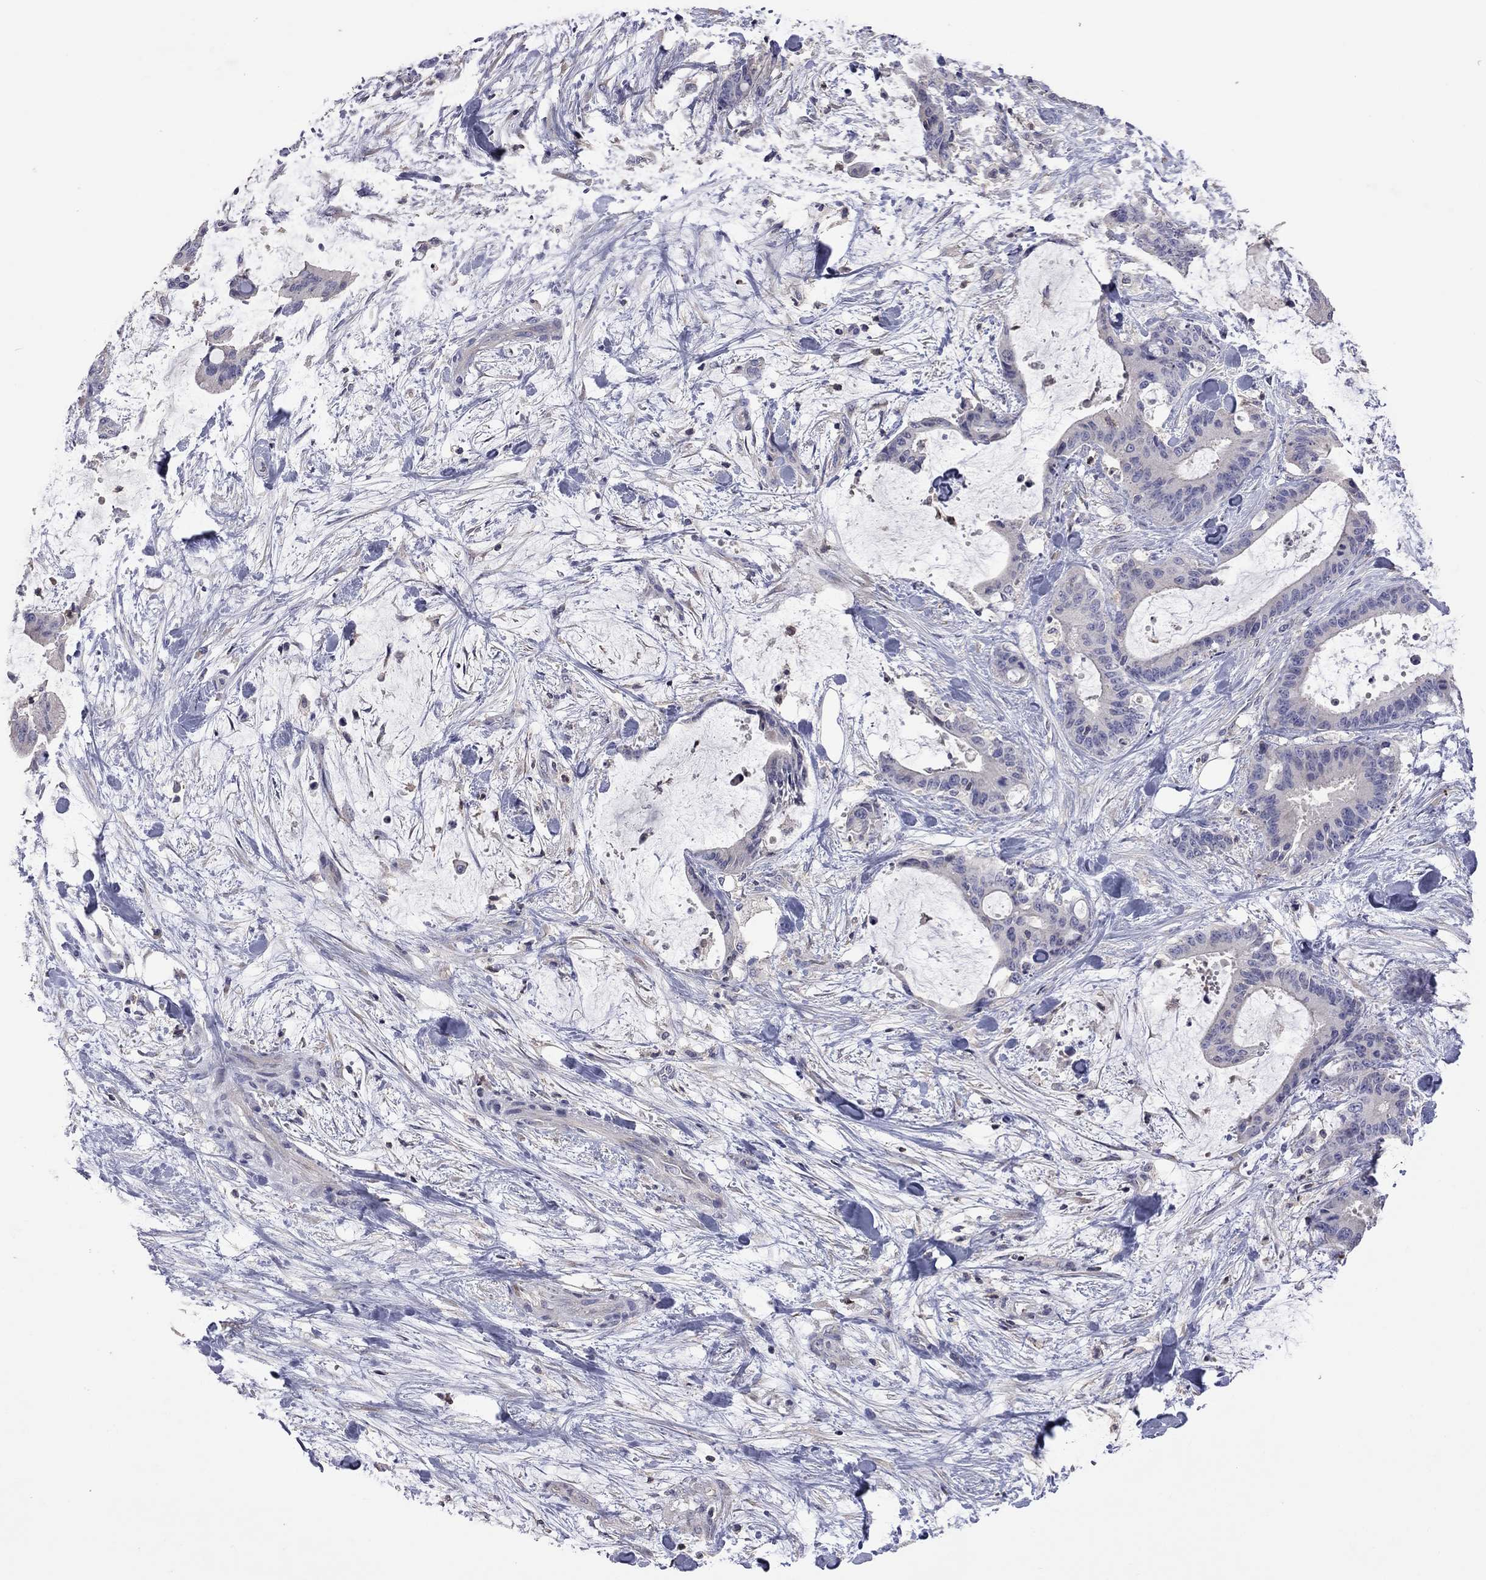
{"staining": {"intensity": "negative", "quantity": "none", "location": "none"}, "tissue": "liver cancer", "cell_type": "Tumor cells", "image_type": "cancer", "snomed": [{"axis": "morphology", "description": "Cholangiocarcinoma"}, {"axis": "topography", "description": "Liver"}], "caption": "A photomicrograph of human liver cancer is negative for staining in tumor cells. (IHC, brightfield microscopy, high magnification).", "gene": "IPCEF1", "patient": {"sex": "female", "age": 73}}